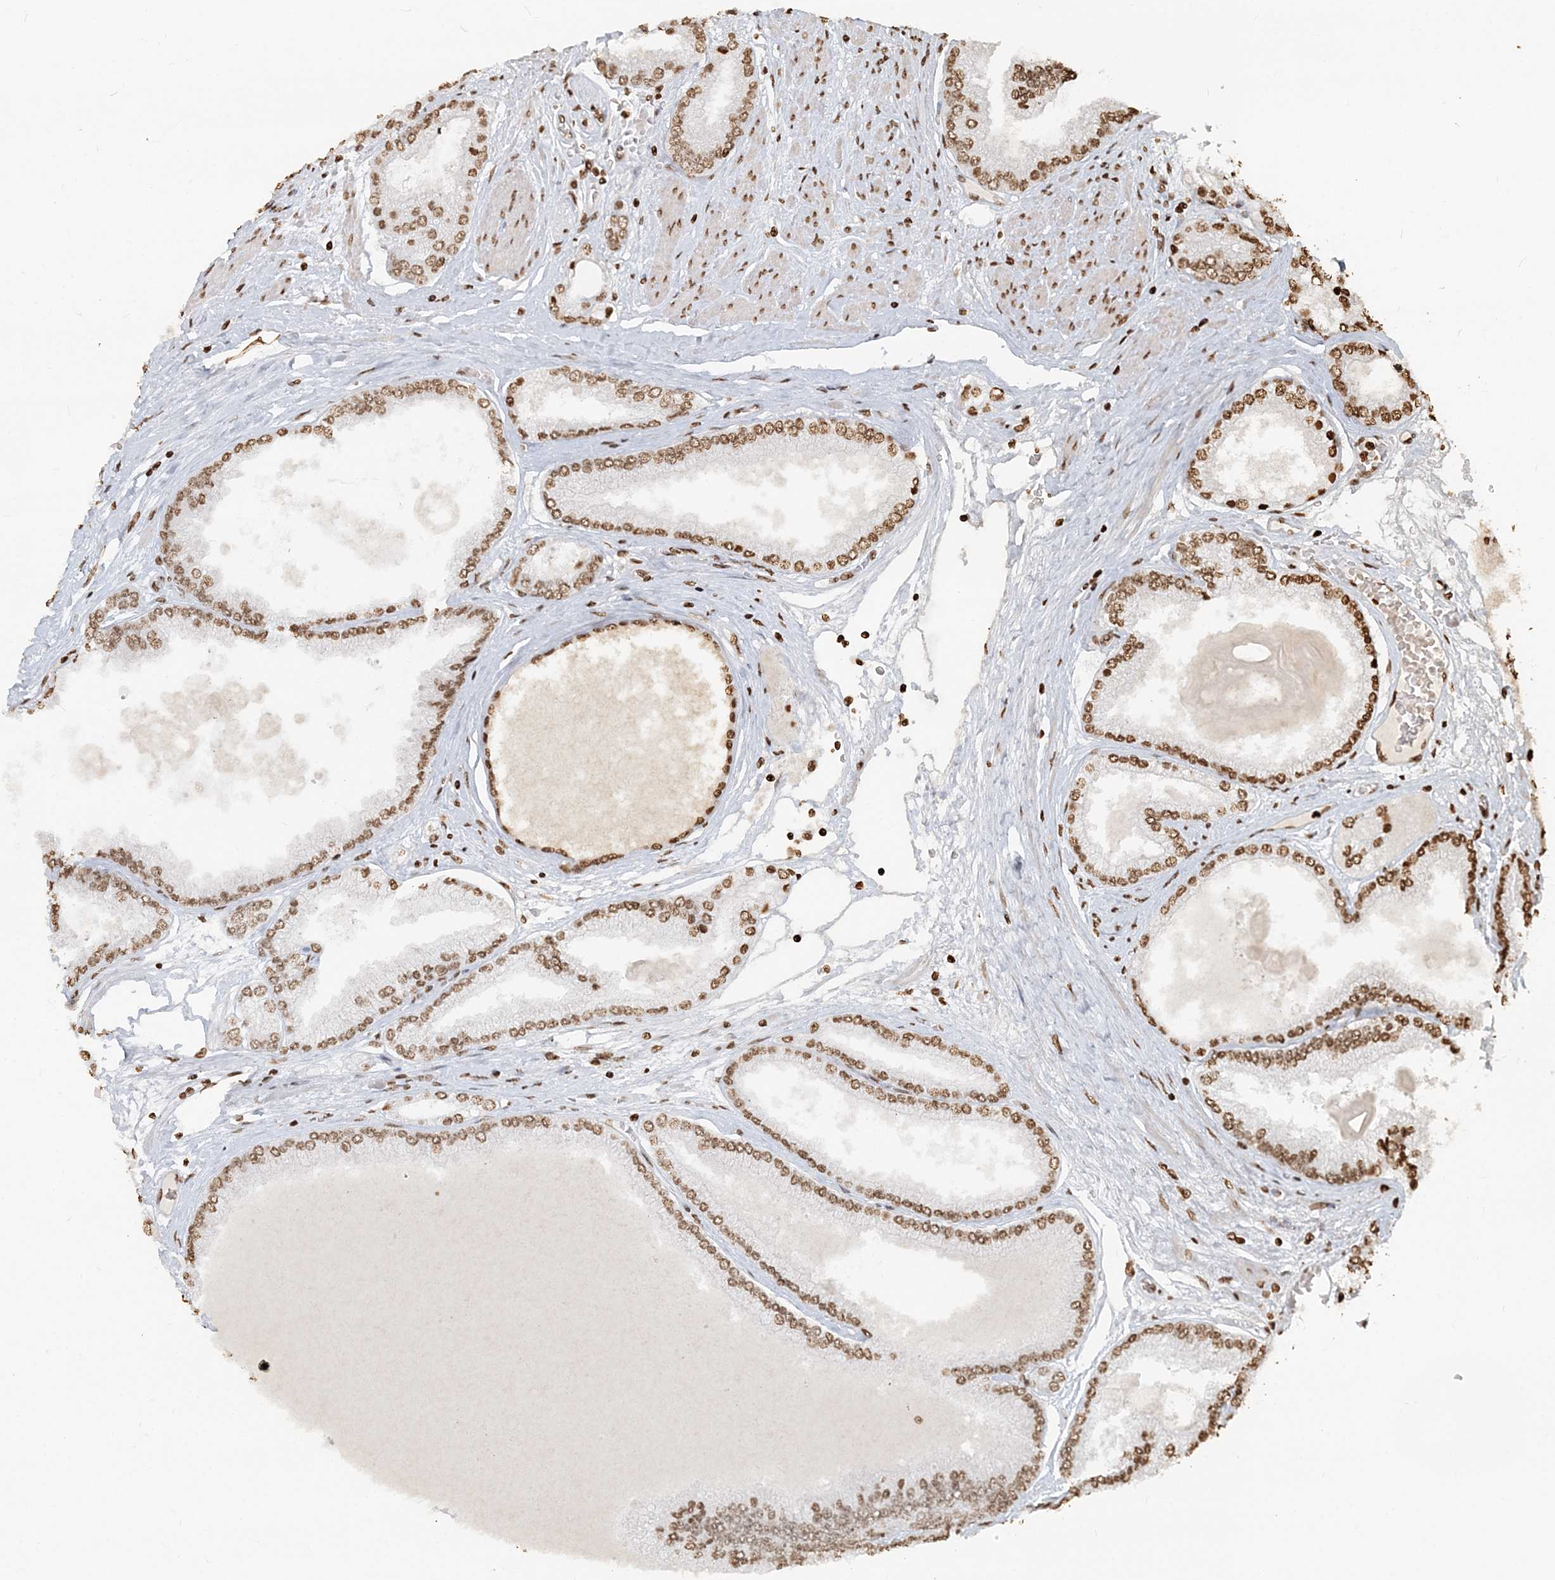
{"staining": {"intensity": "moderate", "quantity": ">75%", "location": "nuclear"}, "tissue": "prostate cancer", "cell_type": "Tumor cells", "image_type": "cancer", "snomed": [{"axis": "morphology", "description": "Adenocarcinoma, High grade"}, {"axis": "topography", "description": "Prostate"}], "caption": "Tumor cells show moderate nuclear positivity in about >75% of cells in prostate adenocarcinoma (high-grade).", "gene": "H3-3B", "patient": {"sex": "male", "age": 59}}